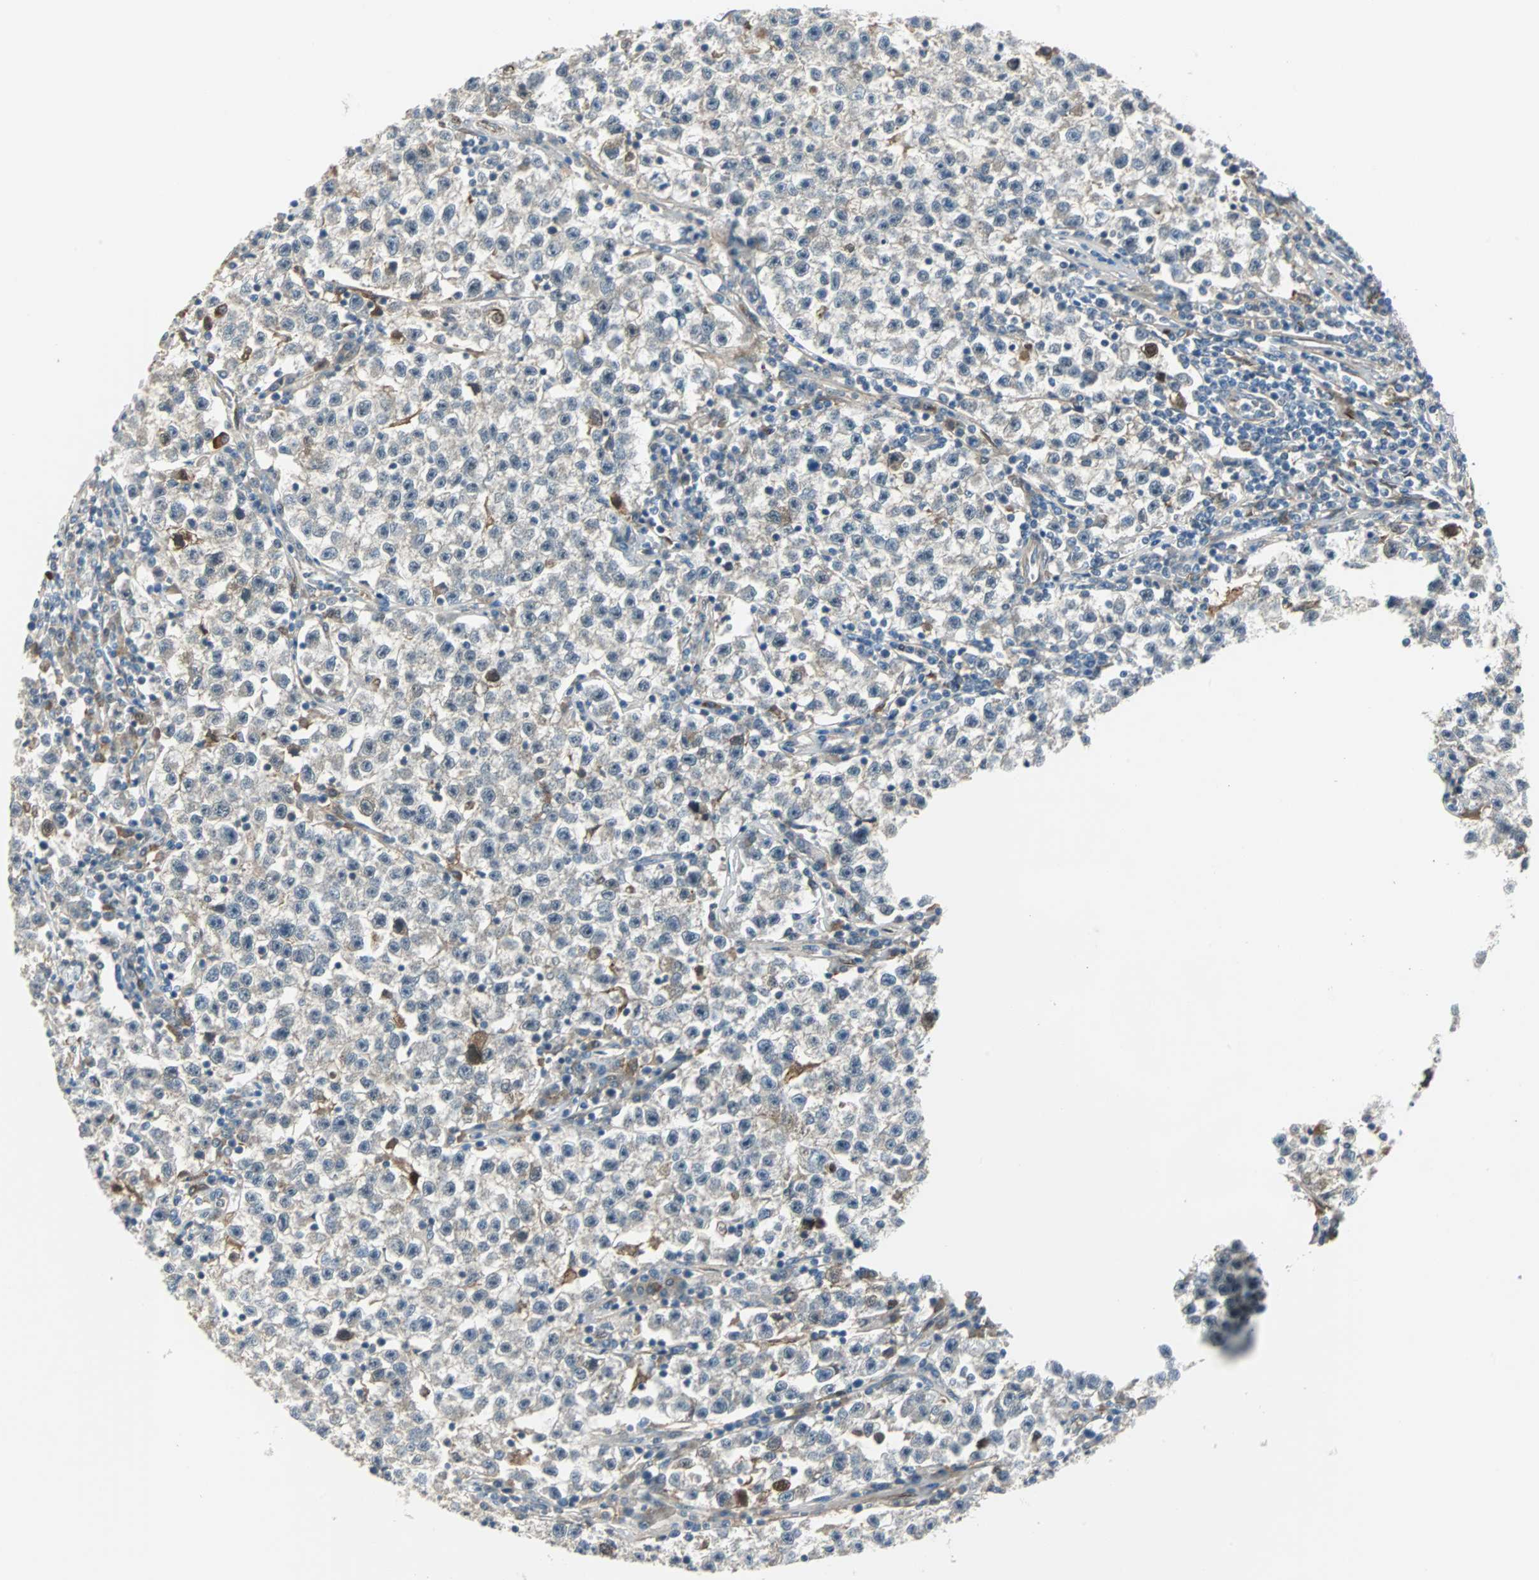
{"staining": {"intensity": "negative", "quantity": "none", "location": "none"}, "tissue": "testis cancer", "cell_type": "Tumor cells", "image_type": "cancer", "snomed": [{"axis": "morphology", "description": "Seminoma, NOS"}, {"axis": "topography", "description": "Testis"}], "caption": "This is a micrograph of IHC staining of testis cancer, which shows no positivity in tumor cells.", "gene": "FHL2", "patient": {"sex": "male", "age": 22}}